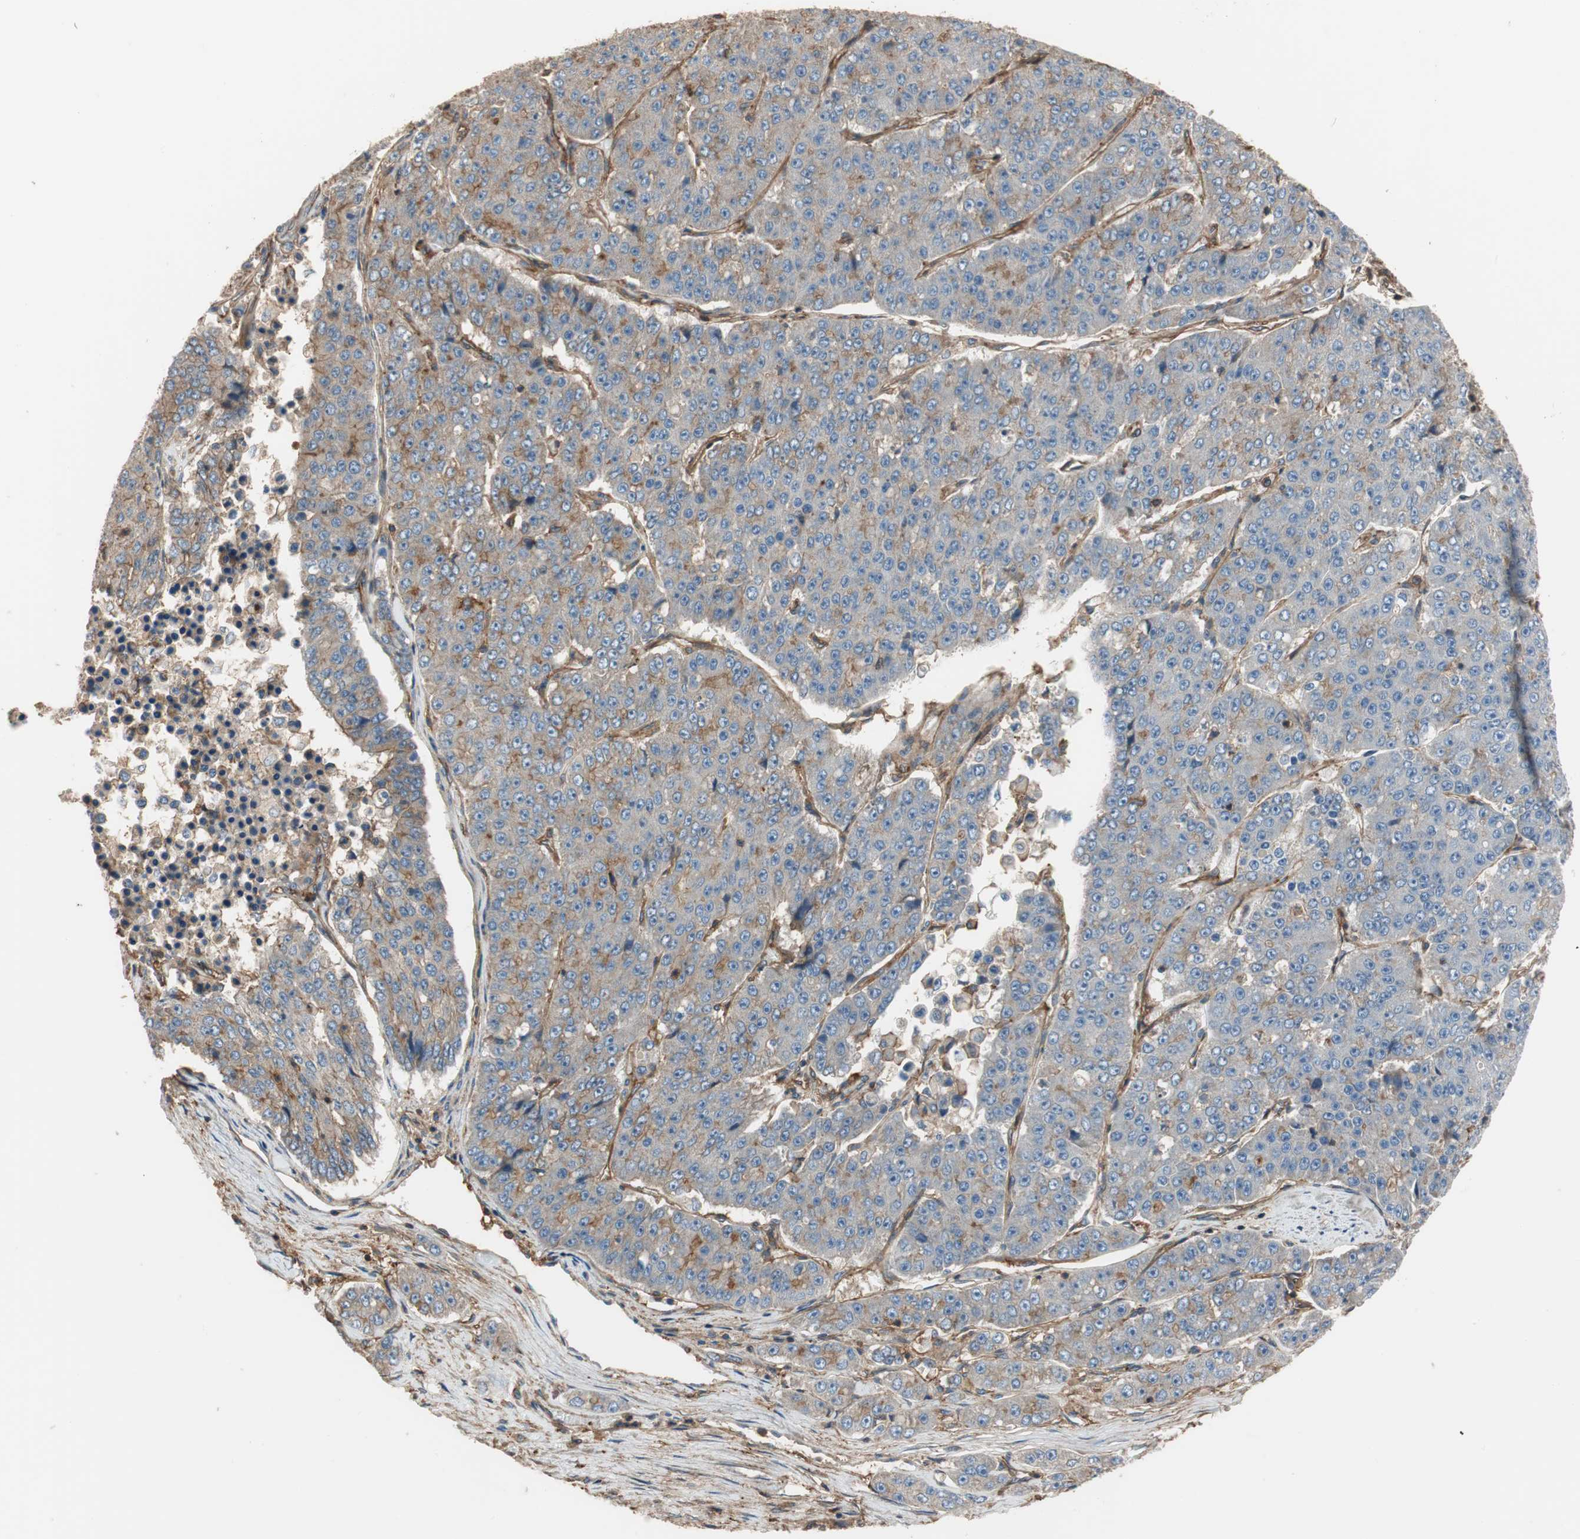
{"staining": {"intensity": "moderate", "quantity": "<25%", "location": "cytoplasmic/membranous"}, "tissue": "pancreatic cancer", "cell_type": "Tumor cells", "image_type": "cancer", "snomed": [{"axis": "morphology", "description": "Adenocarcinoma, NOS"}, {"axis": "topography", "description": "Pancreas"}], "caption": "The immunohistochemical stain labels moderate cytoplasmic/membranous positivity in tumor cells of pancreatic adenocarcinoma tissue. (brown staining indicates protein expression, while blue staining denotes nuclei).", "gene": "IL1RL1", "patient": {"sex": "male", "age": 50}}